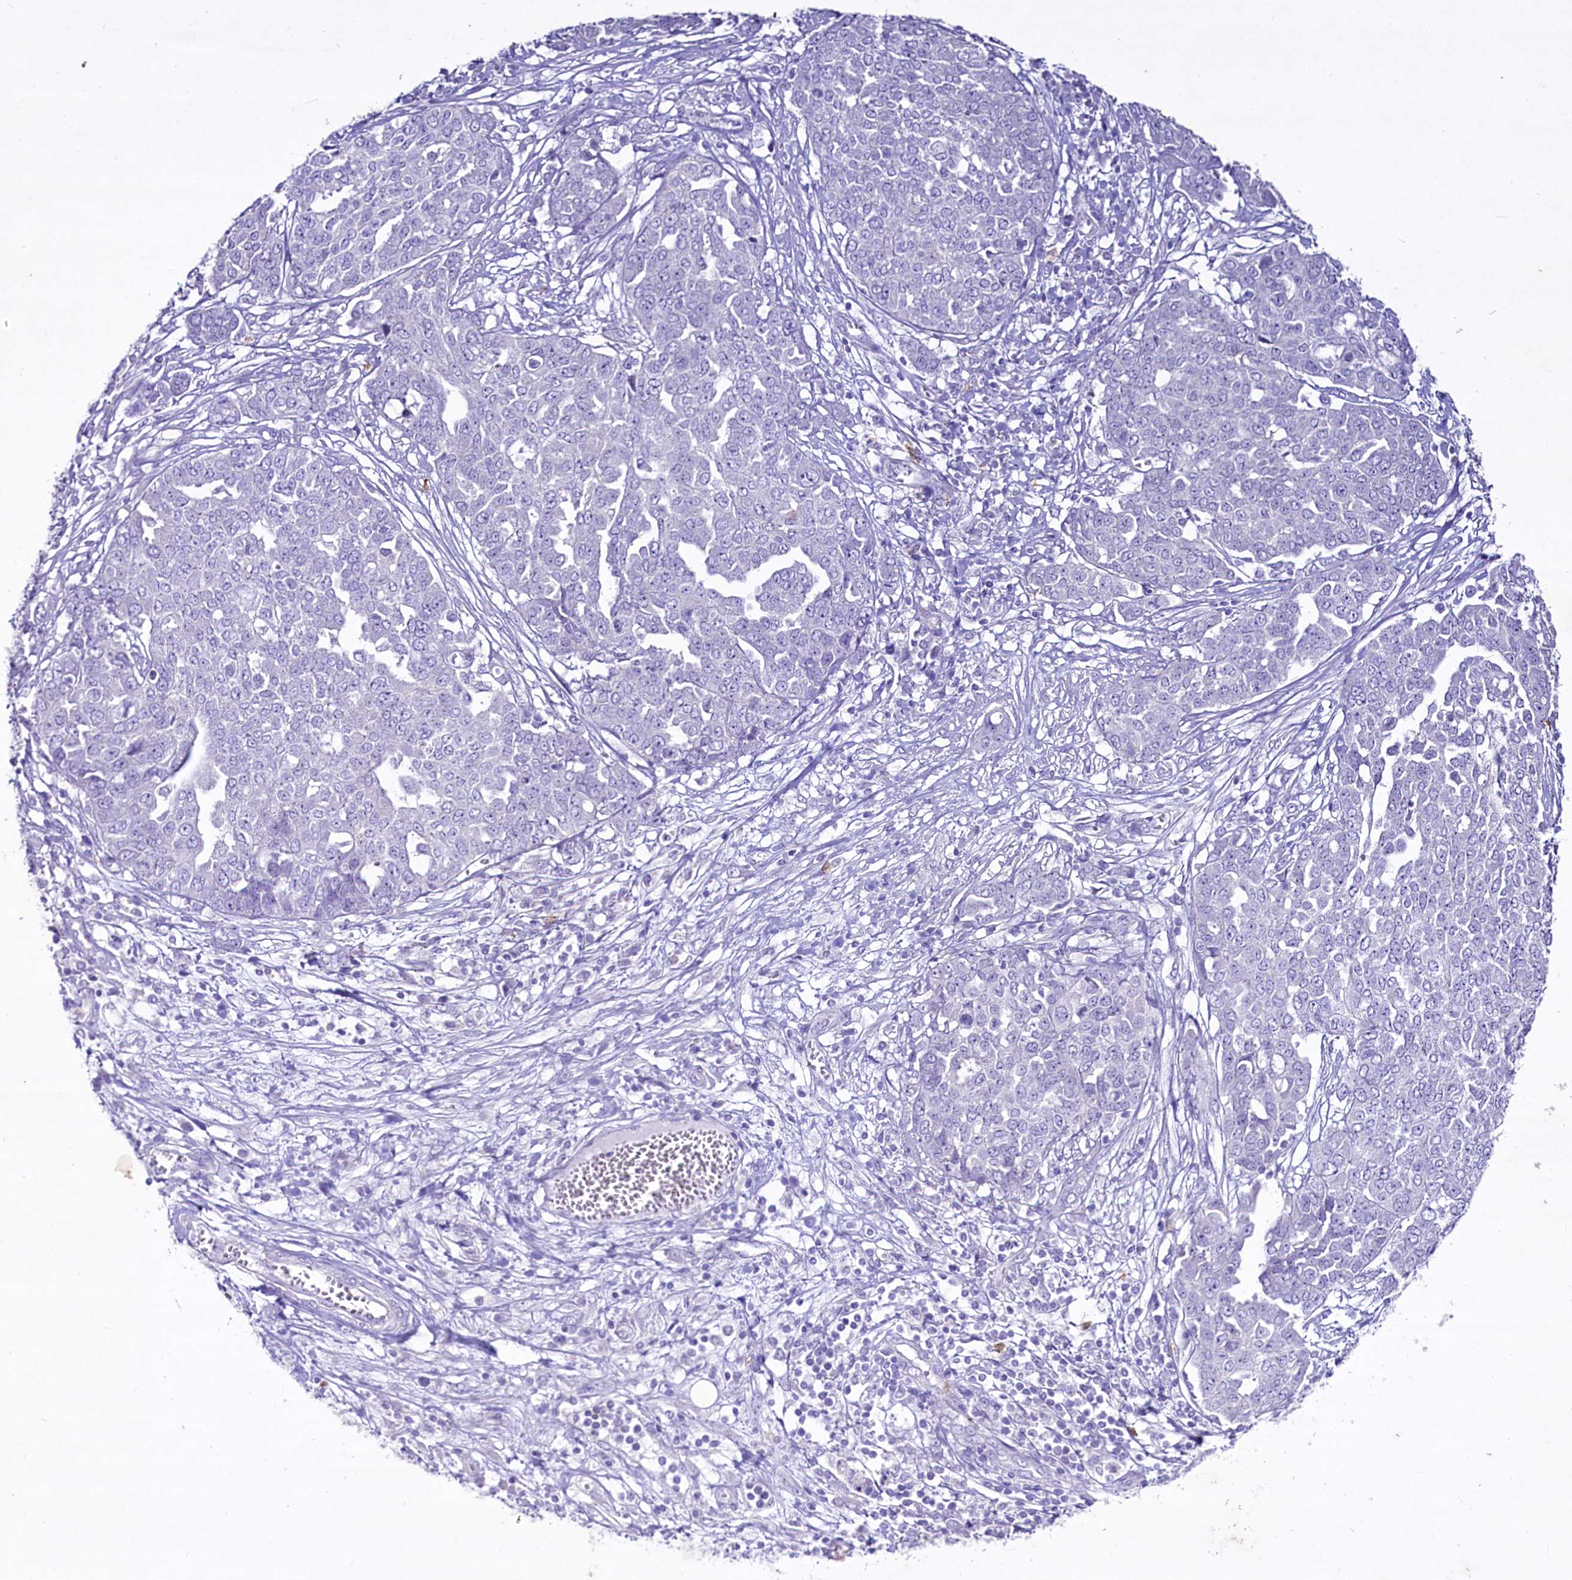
{"staining": {"intensity": "negative", "quantity": "none", "location": "none"}, "tissue": "ovarian cancer", "cell_type": "Tumor cells", "image_type": "cancer", "snomed": [{"axis": "morphology", "description": "Cystadenocarcinoma, serous, NOS"}, {"axis": "topography", "description": "Soft tissue"}, {"axis": "topography", "description": "Ovary"}], "caption": "Serous cystadenocarcinoma (ovarian) stained for a protein using immunohistochemistry (IHC) exhibits no positivity tumor cells.", "gene": "FAM209B", "patient": {"sex": "female", "age": 57}}